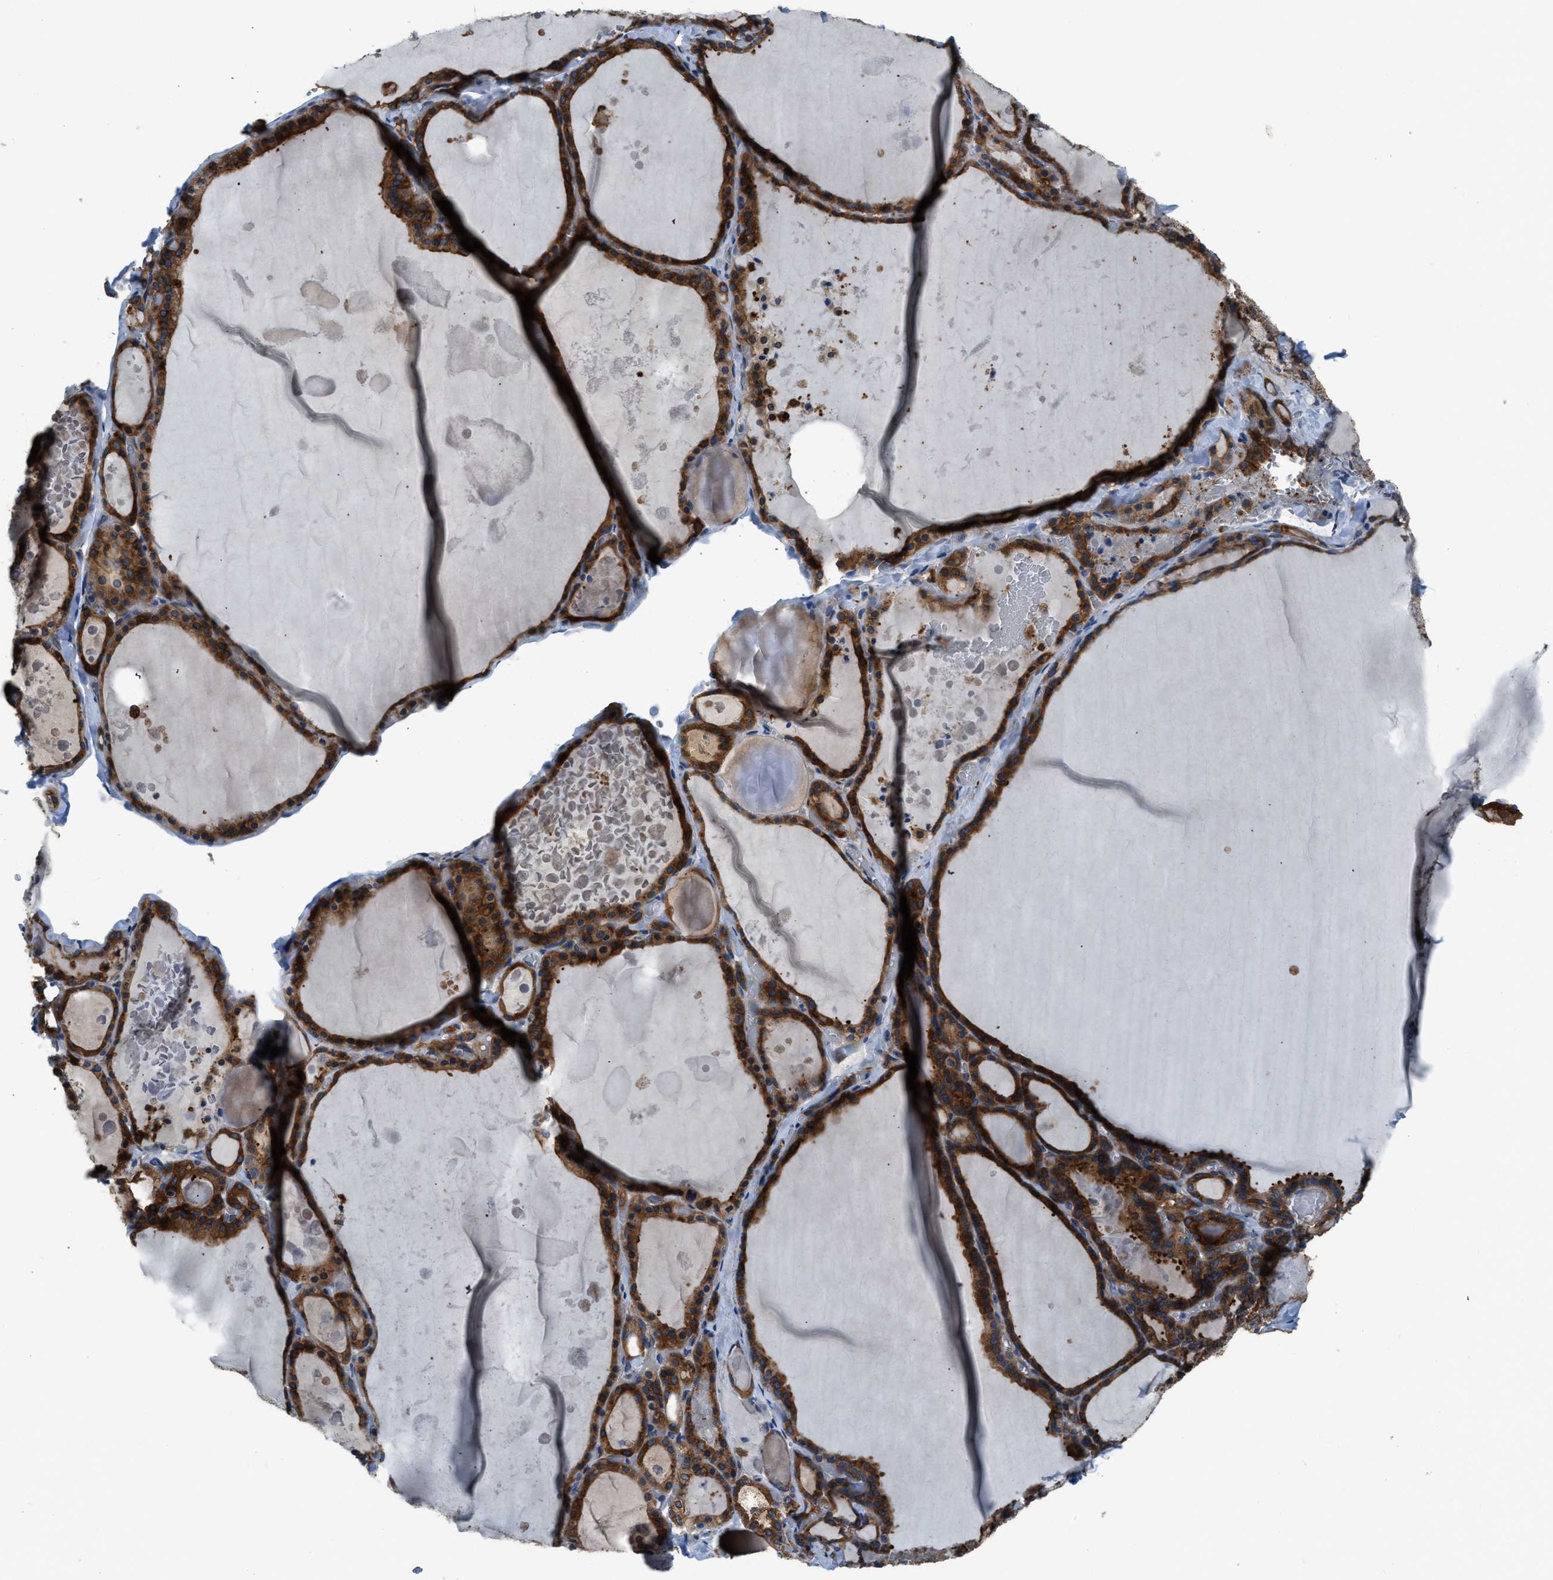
{"staining": {"intensity": "strong", "quantity": ">75%", "location": "cytoplasmic/membranous"}, "tissue": "thyroid gland", "cell_type": "Glandular cells", "image_type": "normal", "snomed": [{"axis": "morphology", "description": "Normal tissue, NOS"}, {"axis": "topography", "description": "Thyroid gland"}], "caption": "Immunohistochemical staining of benign thyroid gland exhibits high levels of strong cytoplasmic/membranous staining in approximately >75% of glandular cells. (Stains: DAB in brown, nuclei in blue, Microscopy: brightfield microscopy at high magnification).", "gene": "PFKP", "patient": {"sex": "male", "age": 56}}